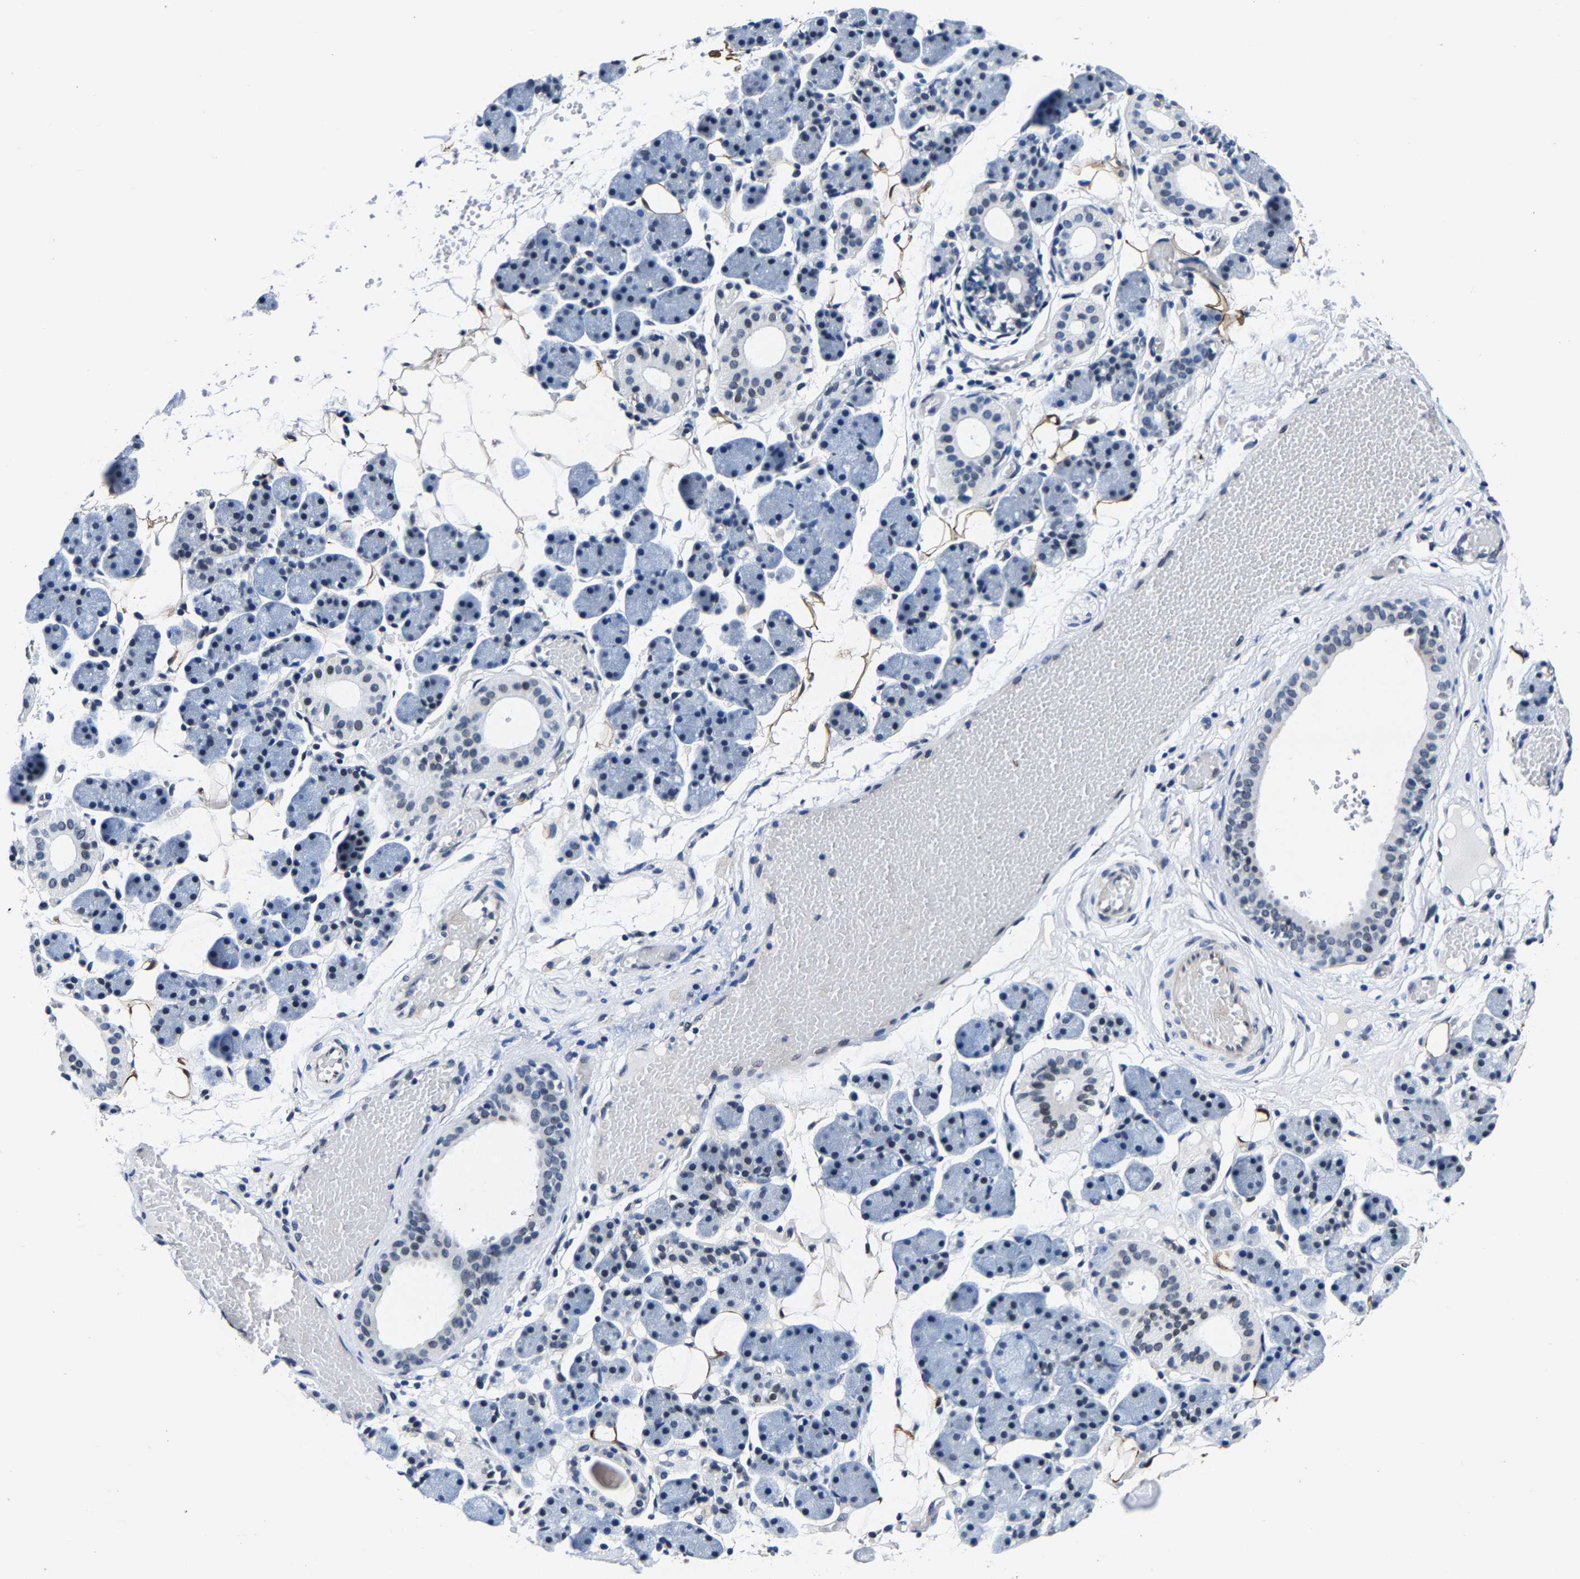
{"staining": {"intensity": "negative", "quantity": "none", "location": "none"}, "tissue": "salivary gland", "cell_type": "Glandular cells", "image_type": "normal", "snomed": [{"axis": "morphology", "description": "Normal tissue, NOS"}, {"axis": "topography", "description": "Salivary gland"}], "caption": "A photomicrograph of human salivary gland is negative for staining in glandular cells. The staining was performed using DAB to visualize the protein expression in brown, while the nuclei were stained in blue with hematoxylin (Magnification: 20x).", "gene": "UBN2", "patient": {"sex": "female", "age": 33}}